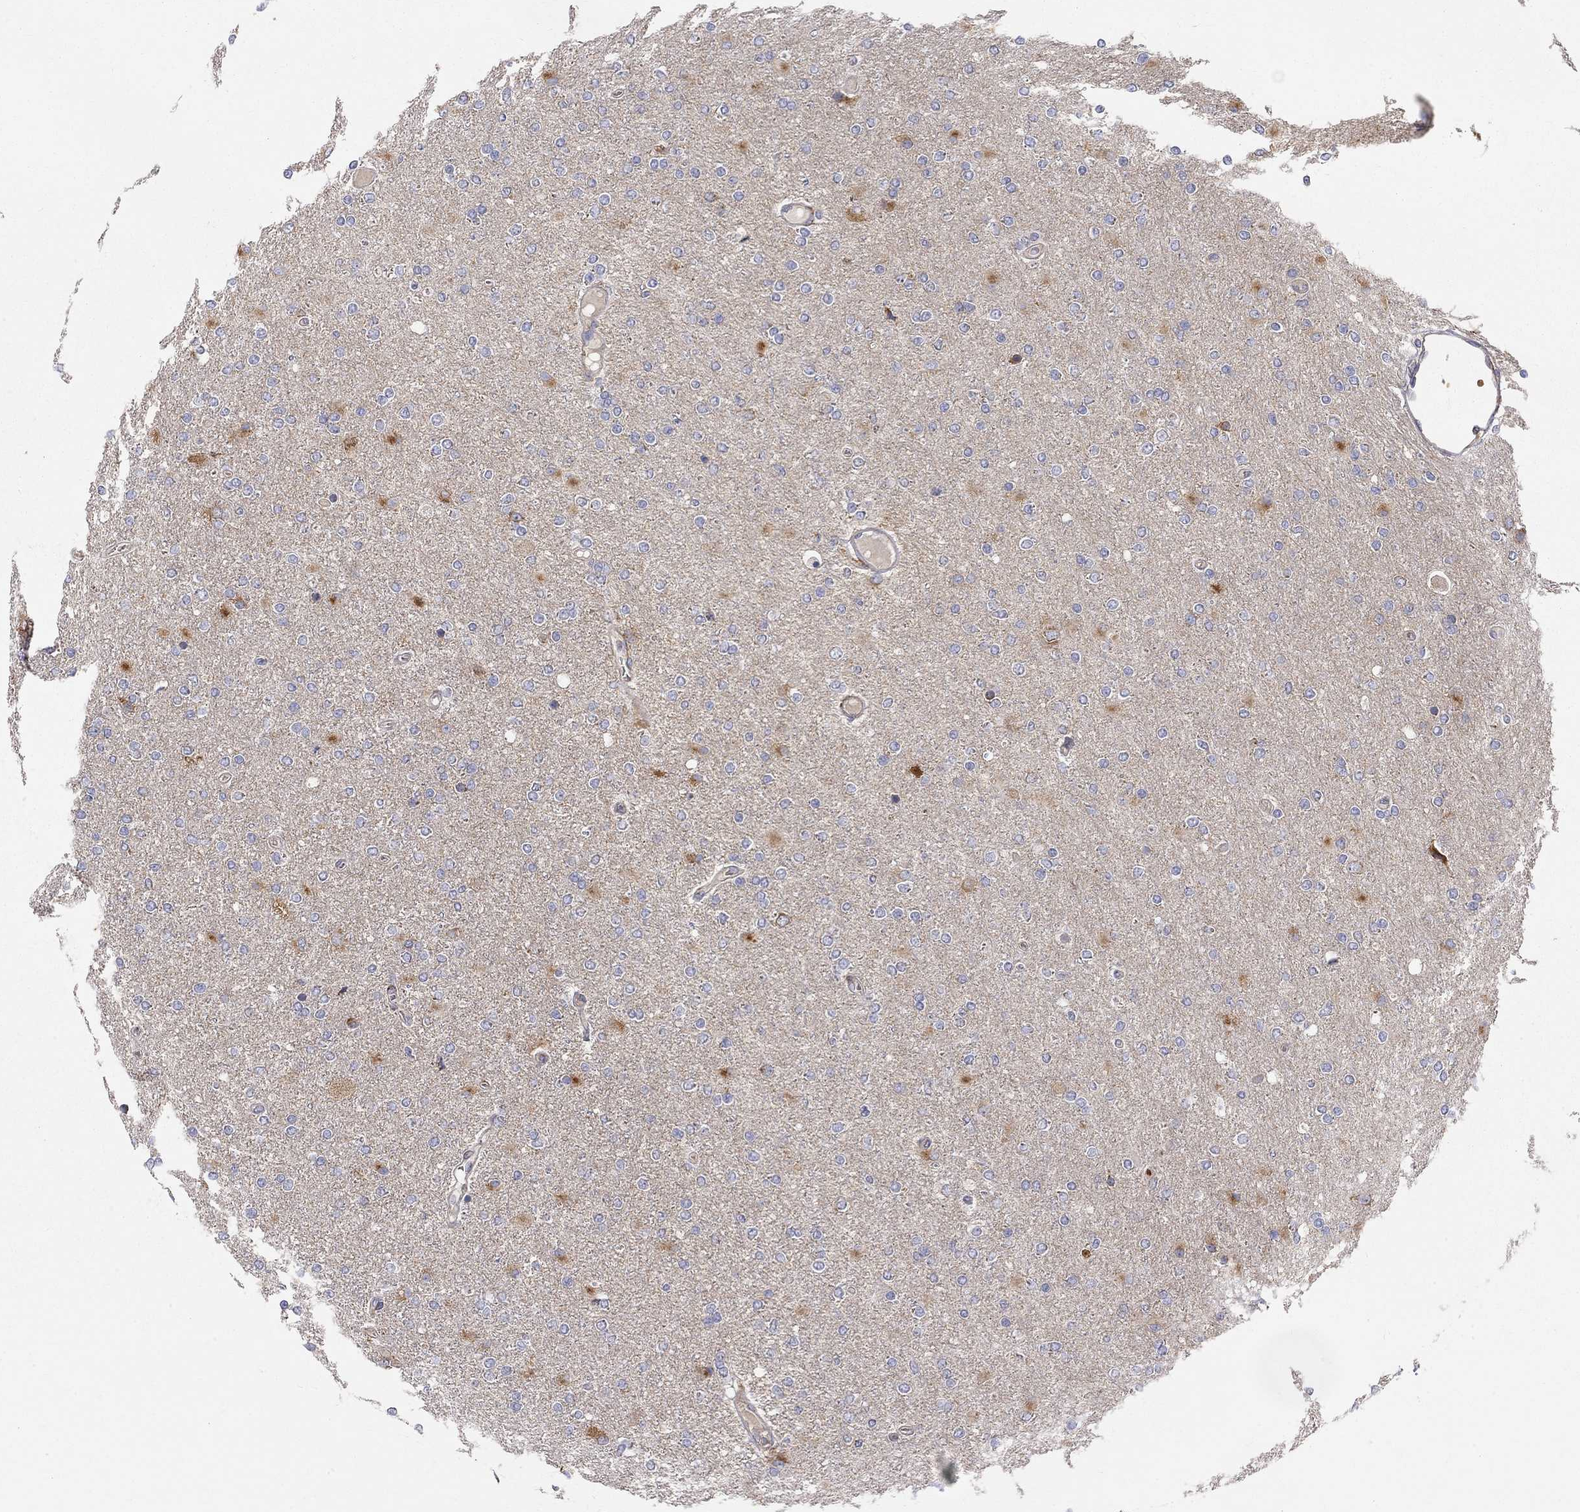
{"staining": {"intensity": "negative", "quantity": "none", "location": "none"}, "tissue": "glioma", "cell_type": "Tumor cells", "image_type": "cancer", "snomed": [{"axis": "morphology", "description": "Glioma, malignant, High grade"}, {"axis": "topography", "description": "Cerebral cortex"}], "caption": "Immunohistochemistry (IHC) micrograph of high-grade glioma (malignant) stained for a protein (brown), which demonstrates no positivity in tumor cells.", "gene": "CASTOR1", "patient": {"sex": "male", "age": 70}}